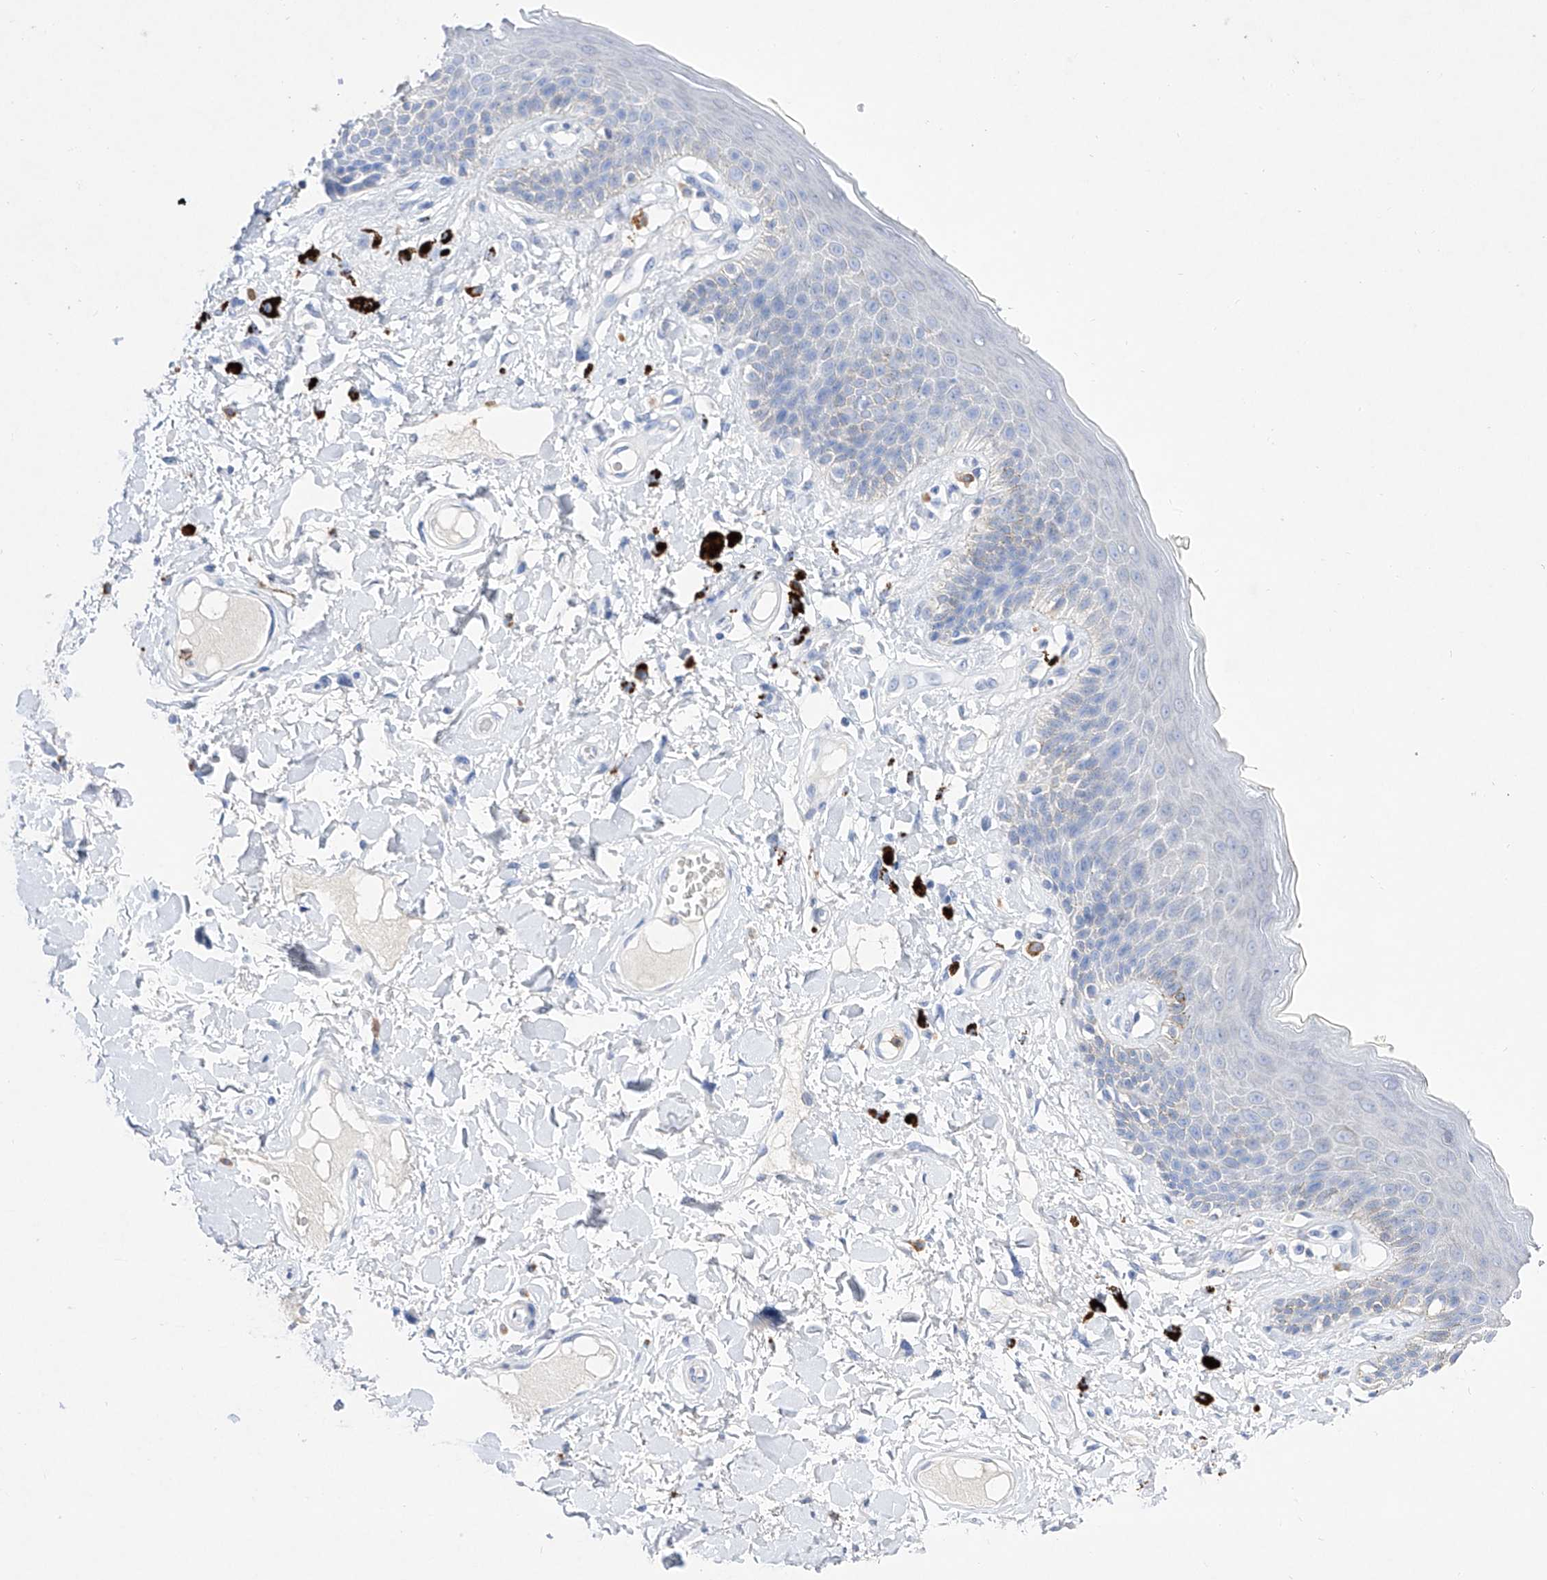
{"staining": {"intensity": "moderate", "quantity": "<25%", "location": "cytoplasmic/membranous"}, "tissue": "skin", "cell_type": "Epidermal cells", "image_type": "normal", "snomed": [{"axis": "morphology", "description": "Normal tissue, NOS"}, {"axis": "topography", "description": "Anal"}], "caption": "Moderate cytoplasmic/membranous positivity for a protein is identified in about <25% of epidermal cells of benign skin using immunohistochemistry (IHC).", "gene": "TM7SF2", "patient": {"sex": "female", "age": 78}}